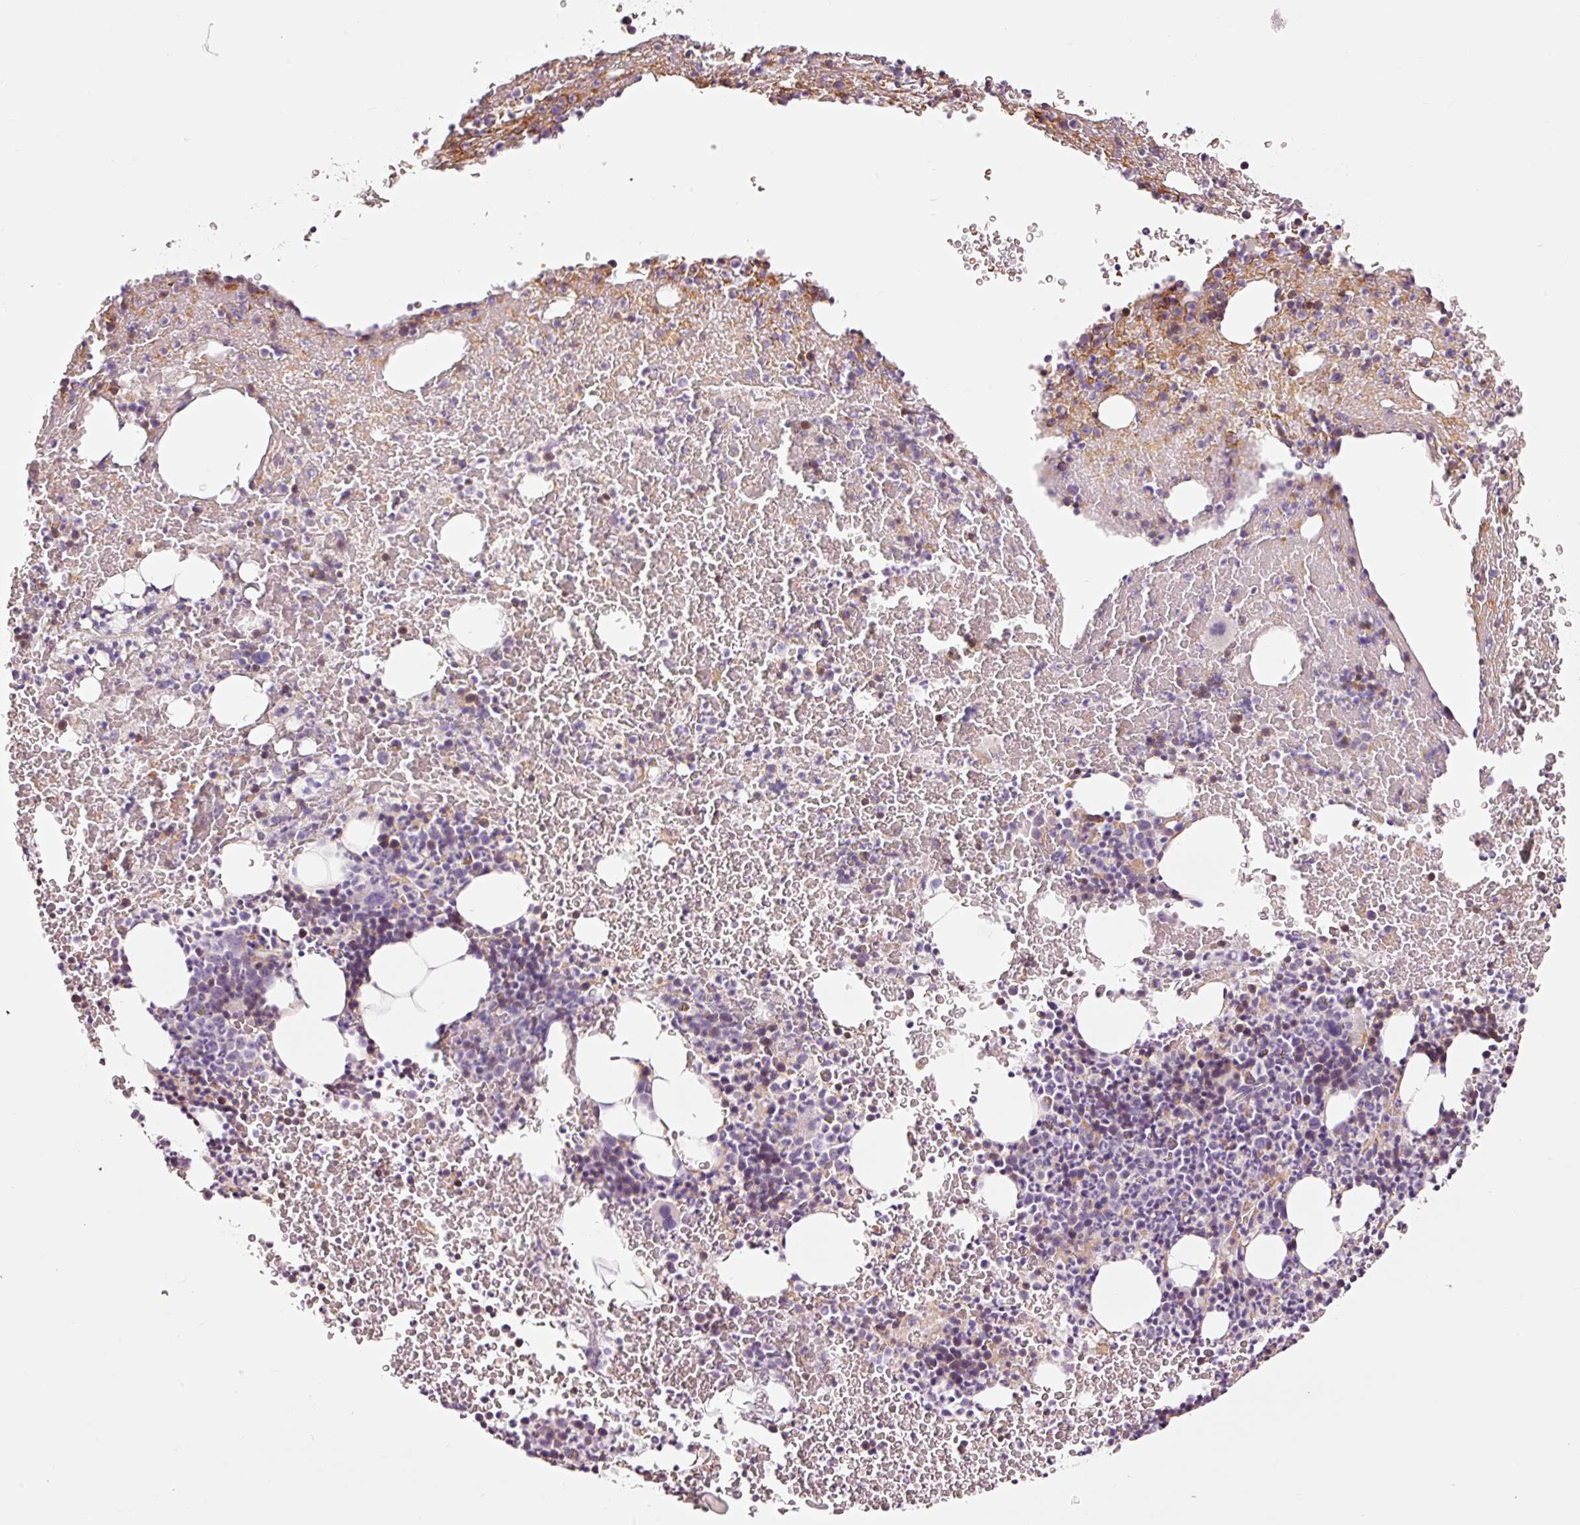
{"staining": {"intensity": "moderate", "quantity": "<25%", "location": "cytoplasmic/membranous"}, "tissue": "bone marrow", "cell_type": "Hematopoietic cells", "image_type": "normal", "snomed": [{"axis": "morphology", "description": "Normal tissue, NOS"}, {"axis": "topography", "description": "Bone marrow"}], "caption": "About <25% of hematopoietic cells in unremarkable bone marrow demonstrate moderate cytoplasmic/membranous protein expression as visualized by brown immunohistochemical staining.", "gene": "LDHAL6B", "patient": {"sex": "male", "age": 61}}